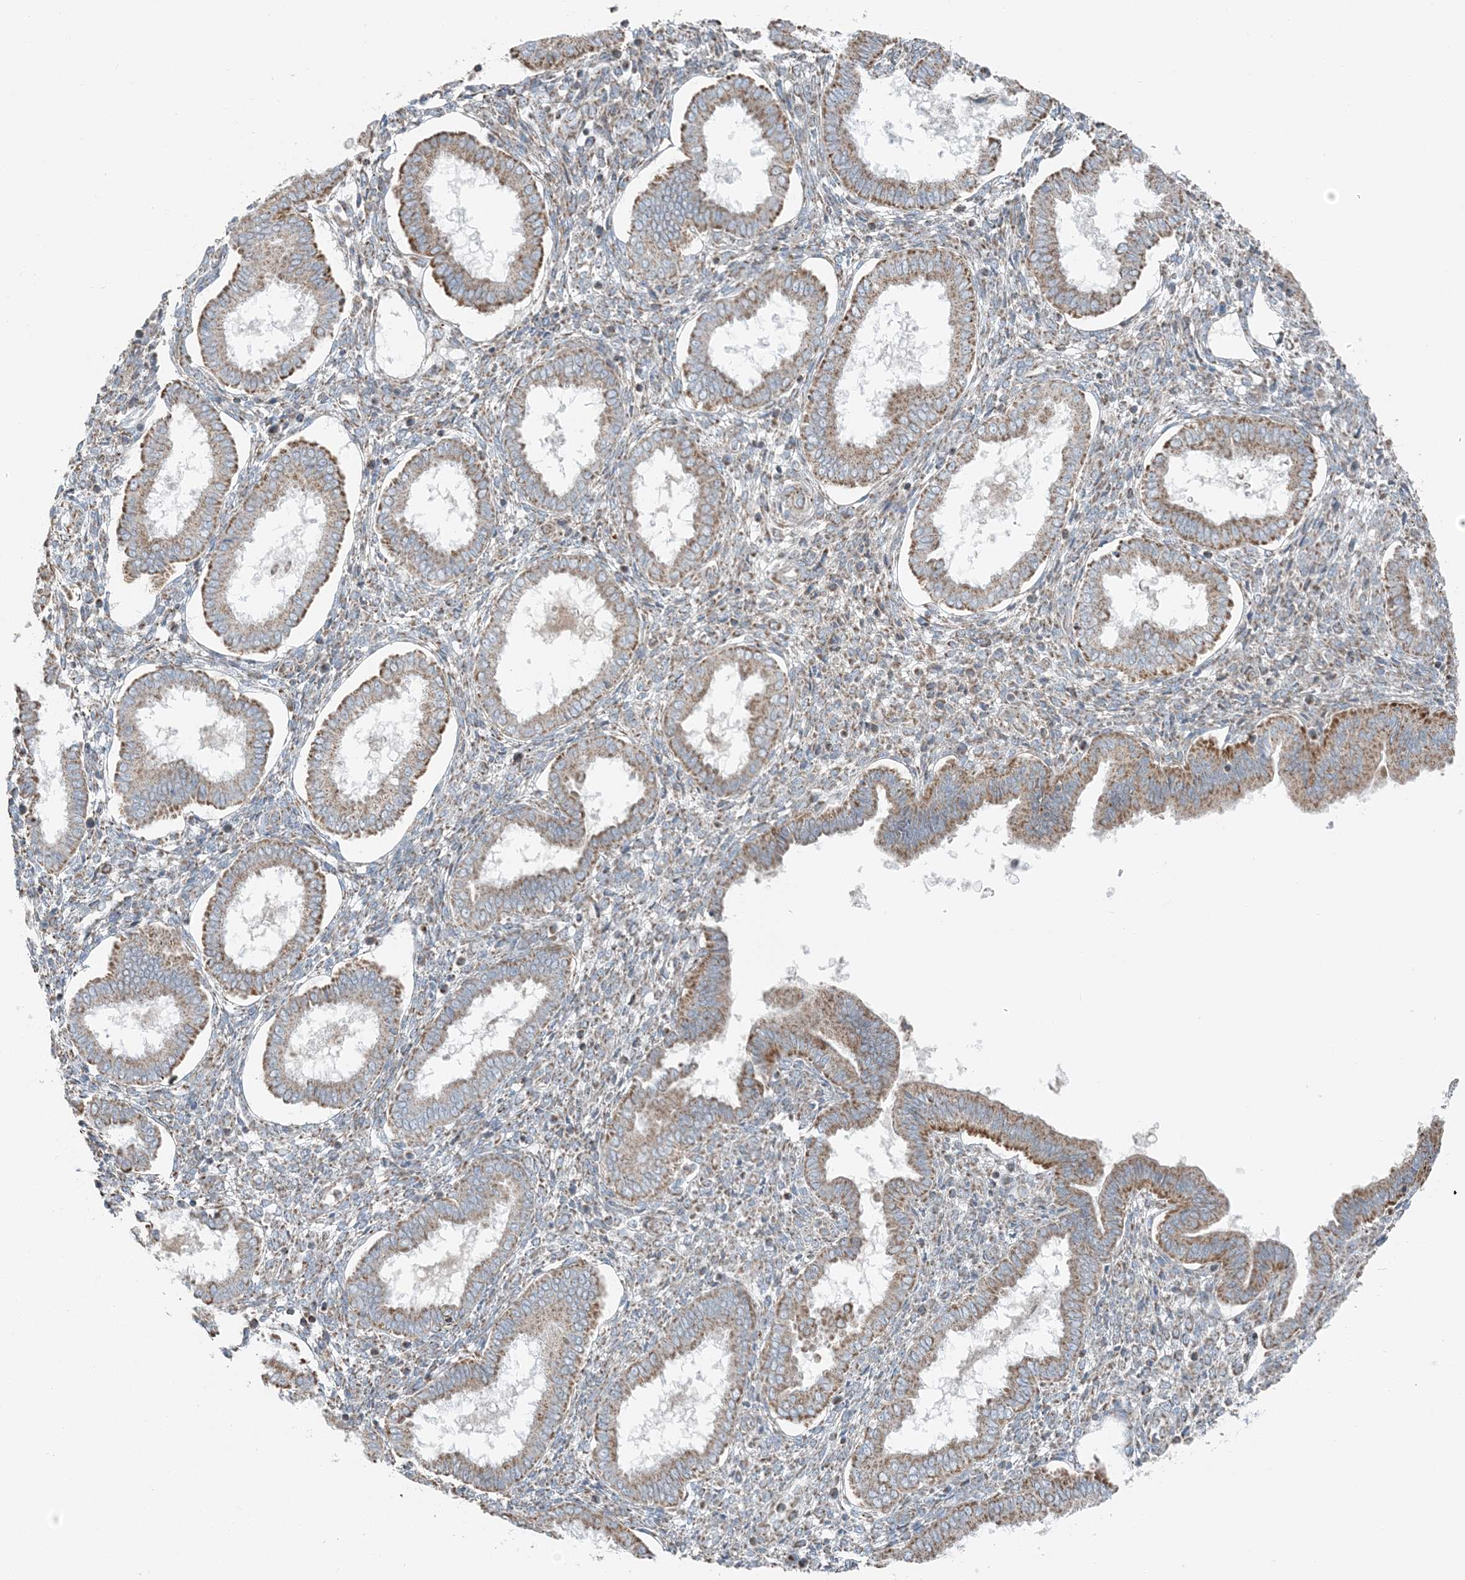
{"staining": {"intensity": "negative", "quantity": "none", "location": "none"}, "tissue": "endometrium", "cell_type": "Cells in endometrial stroma", "image_type": "normal", "snomed": [{"axis": "morphology", "description": "Normal tissue, NOS"}, {"axis": "topography", "description": "Endometrium"}], "caption": "This is a image of IHC staining of unremarkable endometrium, which shows no positivity in cells in endometrial stroma. (Stains: DAB (3,3'-diaminobenzidine) IHC with hematoxylin counter stain, Microscopy: brightfield microscopy at high magnification).", "gene": "SLC22A16", "patient": {"sex": "female", "age": 24}}